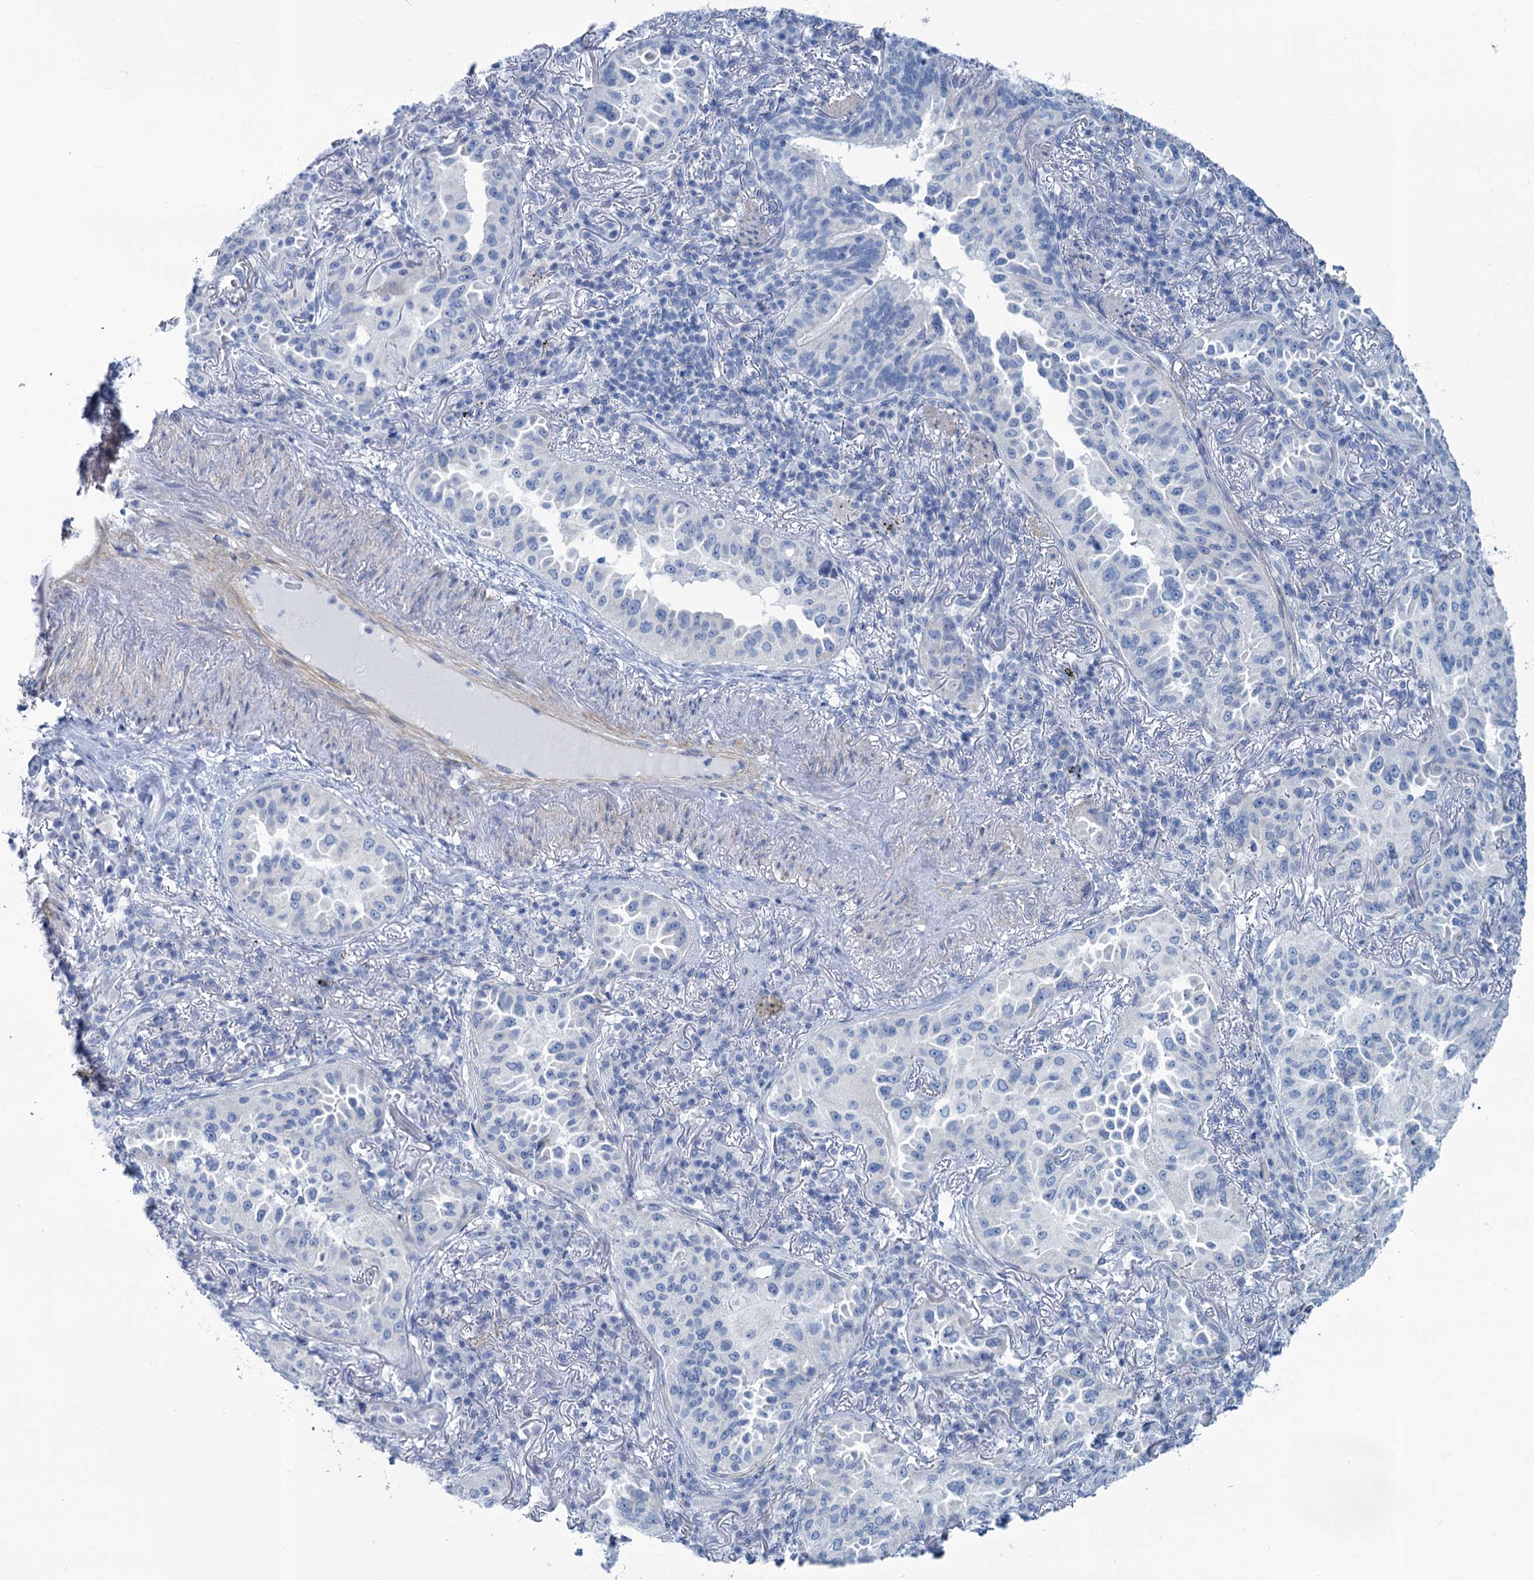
{"staining": {"intensity": "negative", "quantity": "none", "location": "none"}, "tissue": "lung cancer", "cell_type": "Tumor cells", "image_type": "cancer", "snomed": [{"axis": "morphology", "description": "Adenocarcinoma, NOS"}, {"axis": "topography", "description": "Lung"}], "caption": "Immunohistochemistry of lung cancer demonstrates no expression in tumor cells.", "gene": "SLC1A3", "patient": {"sex": "female", "age": 69}}